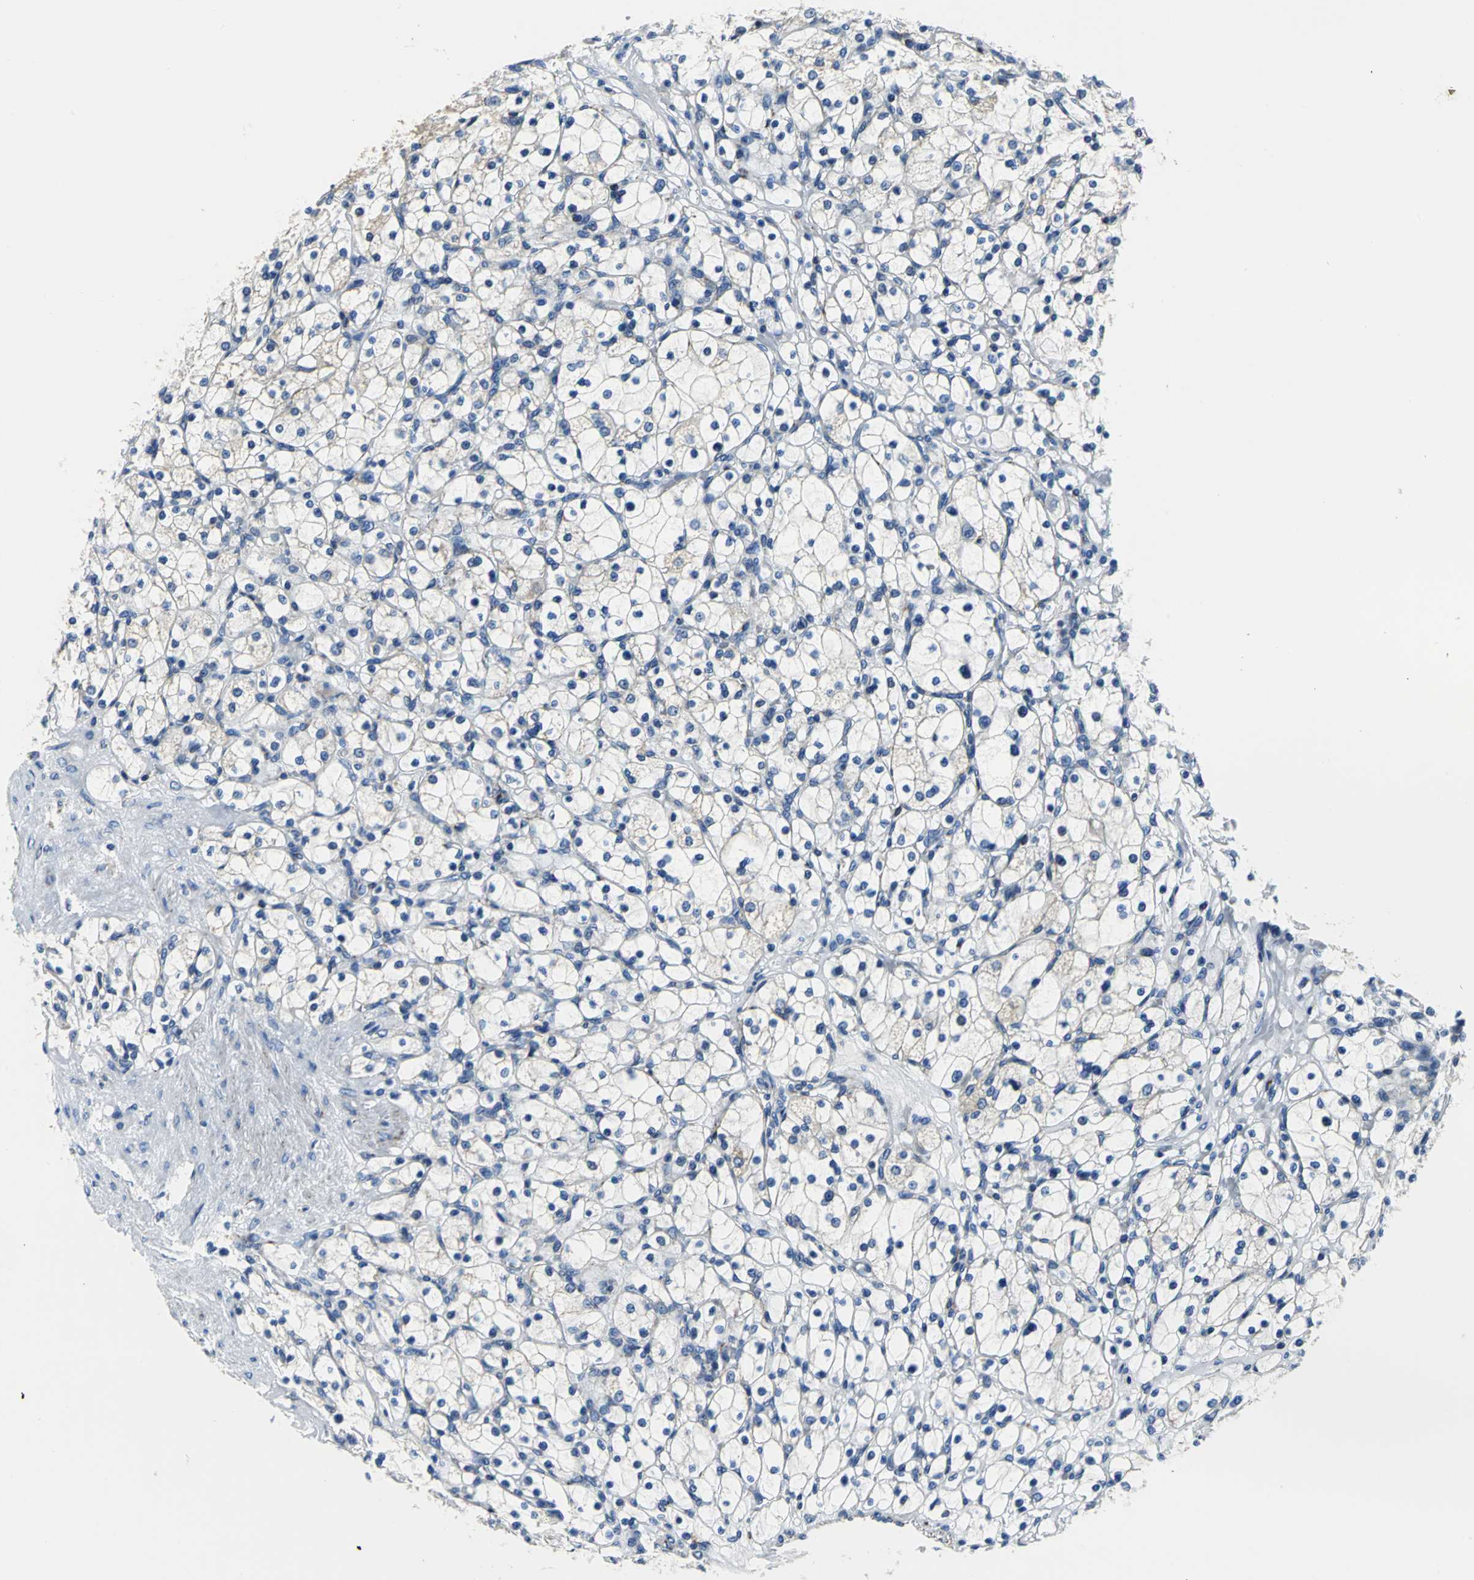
{"staining": {"intensity": "negative", "quantity": "none", "location": "none"}, "tissue": "renal cancer", "cell_type": "Tumor cells", "image_type": "cancer", "snomed": [{"axis": "morphology", "description": "Adenocarcinoma, NOS"}, {"axis": "topography", "description": "Kidney"}], "caption": "Immunohistochemistry micrograph of neoplastic tissue: renal cancer (adenocarcinoma) stained with DAB reveals no significant protein staining in tumor cells. (DAB immunohistochemistry with hematoxylin counter stain).", "gene": "IFI6", "patient": {"sex": "female", "age": 83}}